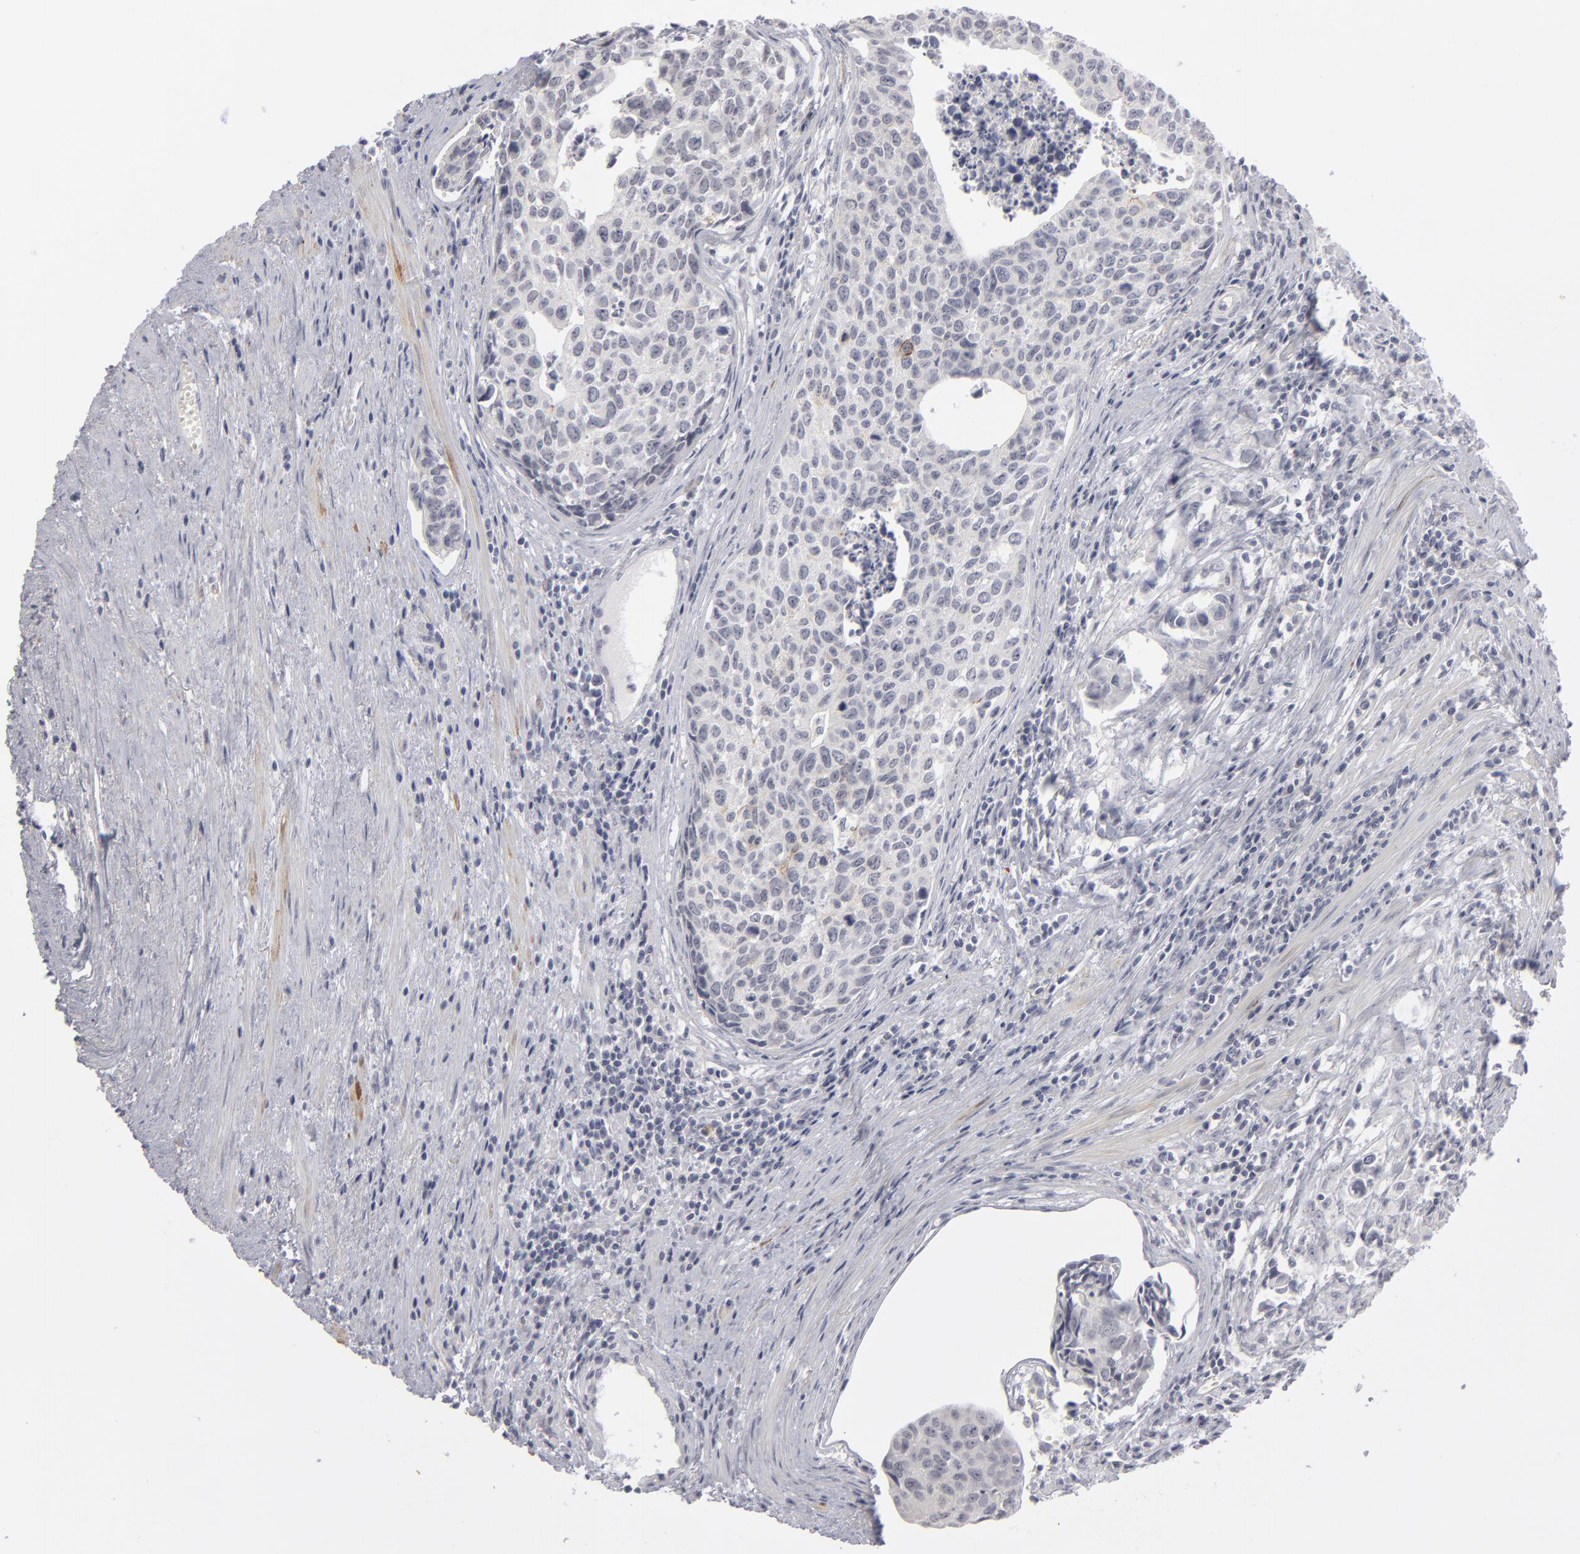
{"staining": {"intensity": "negative", "quantity": "none", "location": "none"}, "tissue": "urothelial cancer", "cell_type": "Tumor cells", "image_type": "cancer", "snomed": [{"axis": "morphology", "description": "Urothelial carcinoma, High grade"}, {"axis": "topography", "description": "Urinary bladder"}], "caption": "Tumor cells show no significant positivity in high-grade urothelial carcinoma.", "gene": "KIAA1210", "patient": {"sex": "male", "age": 81}}